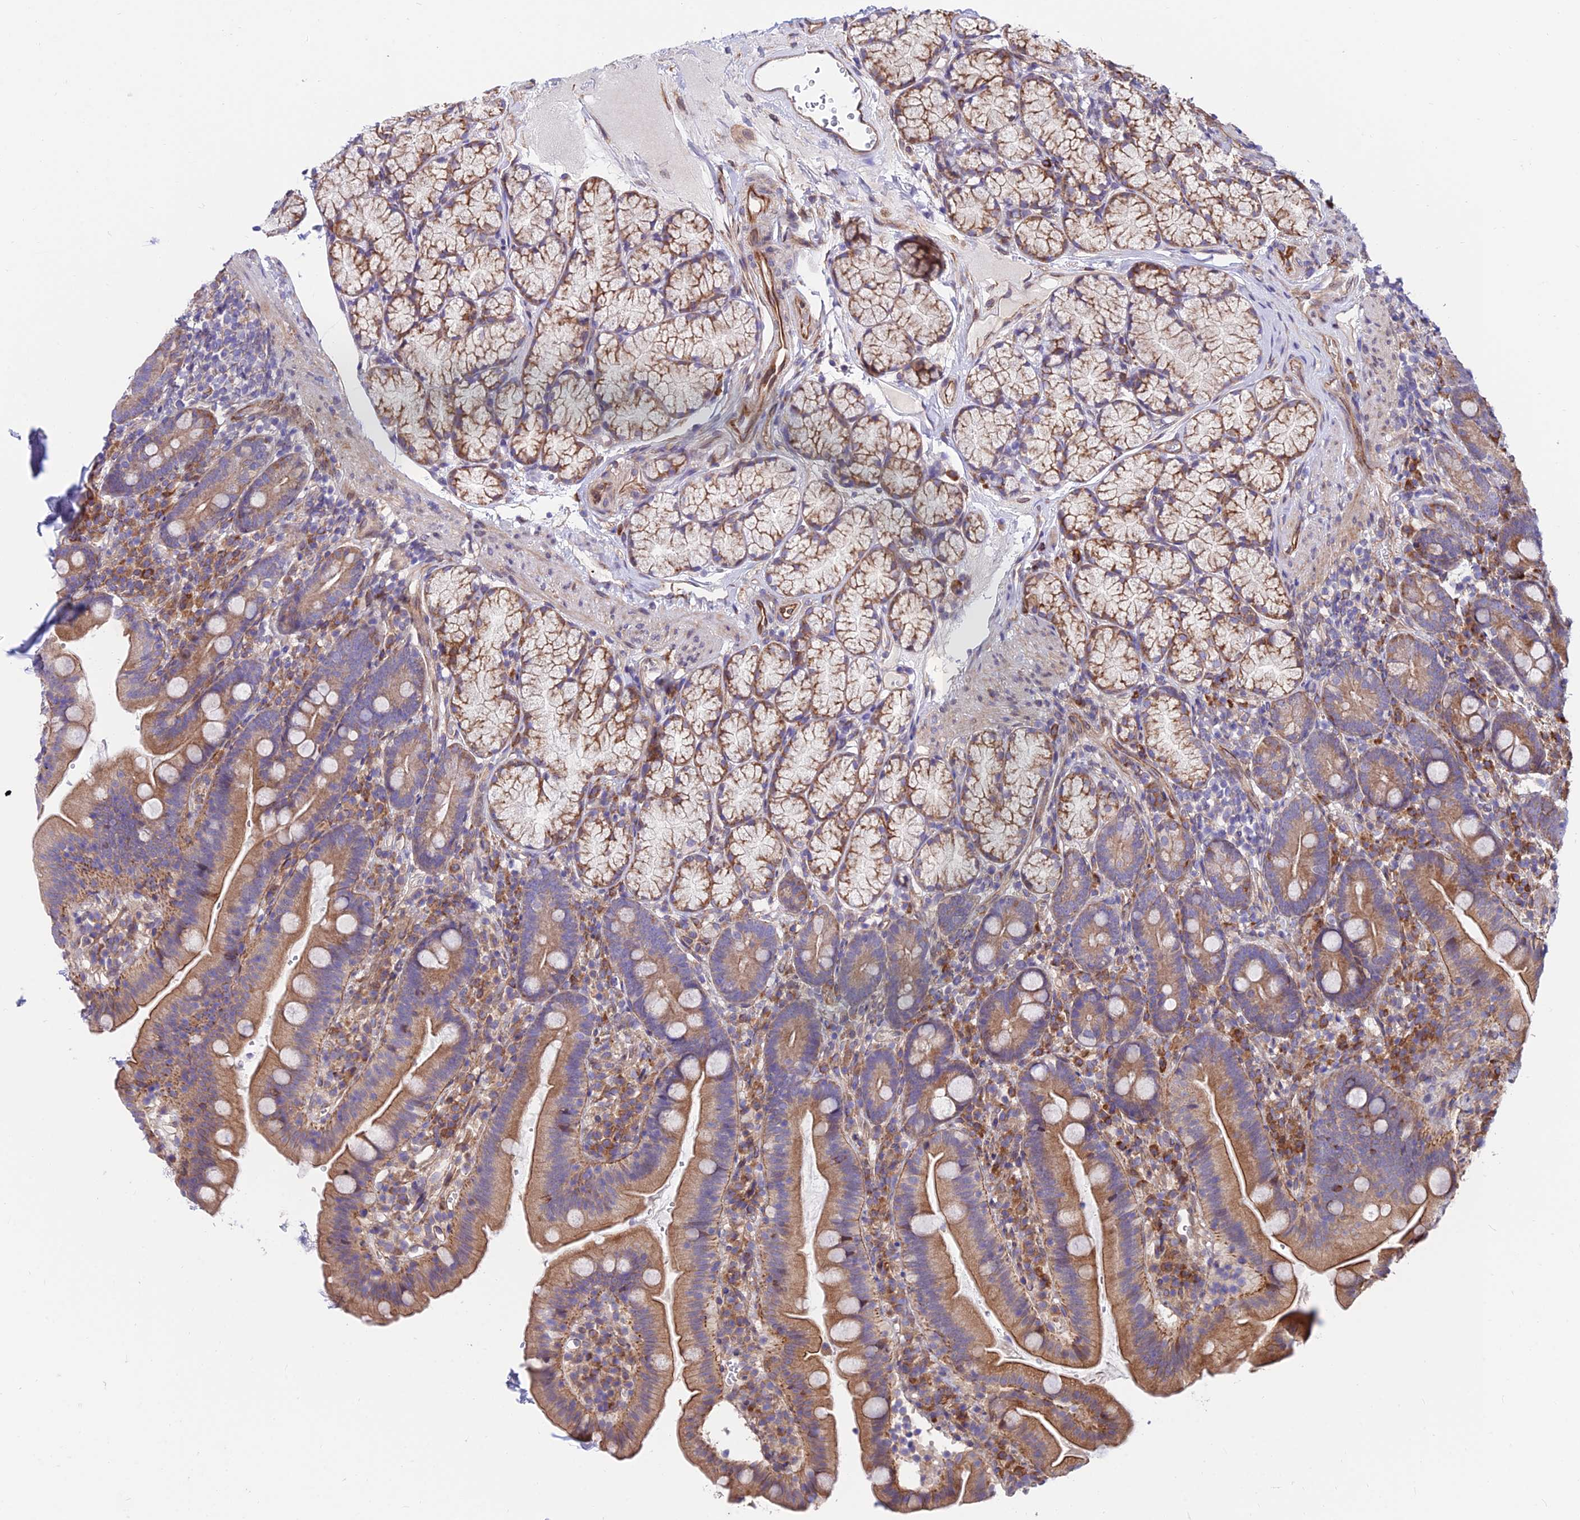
{"staining": {"intensity": "moderate", "quantity": "25%-75%", "location": "cytoplasmic/membranous"}, "tissue": "duodenum", "cell_type": "Glandular cells", "image_type": "normal", "snomed": [{"axis": "morphology", "description": "Normal tissue, NOS"}, {"axis": "topography", "description": "Duodenum"}], "caption": "Immunohistochemistry (IHC) staining of benign duodenum, which shows medium levels of moderate cytoplasmic/membranous staining in approximately 25%-75% of glandular cells indicating moderate cytoplasmic/membranous protein positivity. The staining was performed using DAB (brown) for protein detection and nuclei were counterstained in hematoxylin (blue).", "gene": "EXOC3L4", "patient": {"sex": "female", "age": 67}}